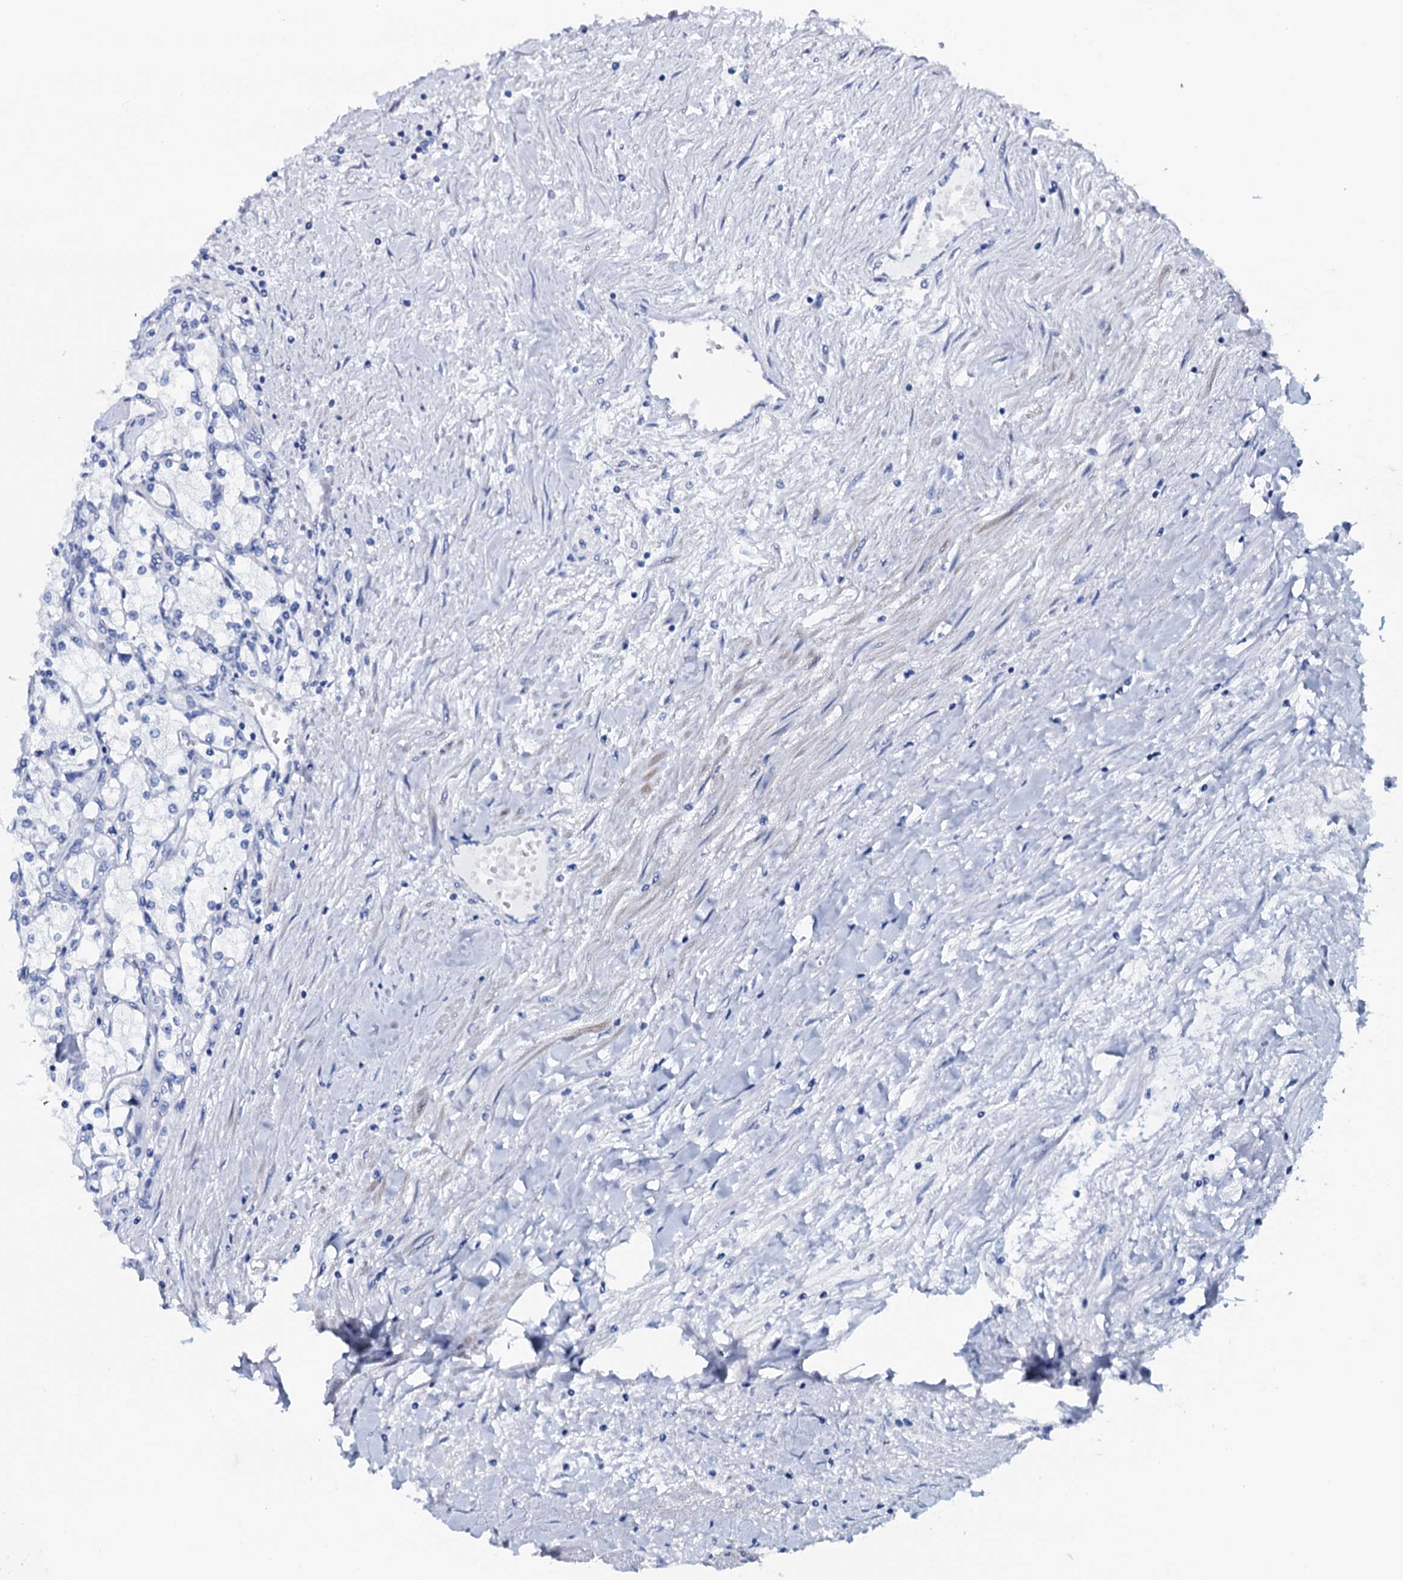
{"staining": {"intensity": "negative", "quantity": "none", "location": "none"}, "tissue": "renal cancer", "cell_type": "Tumor cells", "image_type": "cancer", "snomed": [{"axis": "morphology", "description": "Adenocarcinoma, NOS"}, {"axis": "topography", "description": "Kidney"}], "caption": "Immunohistochemistry of renal cancer demonstrates no staining in tumor cells. Brightfield microscopy of IHC stained with DAB (brown) and hematoxylin (blue), captured at high magnification.", "gene": "GYS2", "patient": {"sex": "male", "age": 80}}